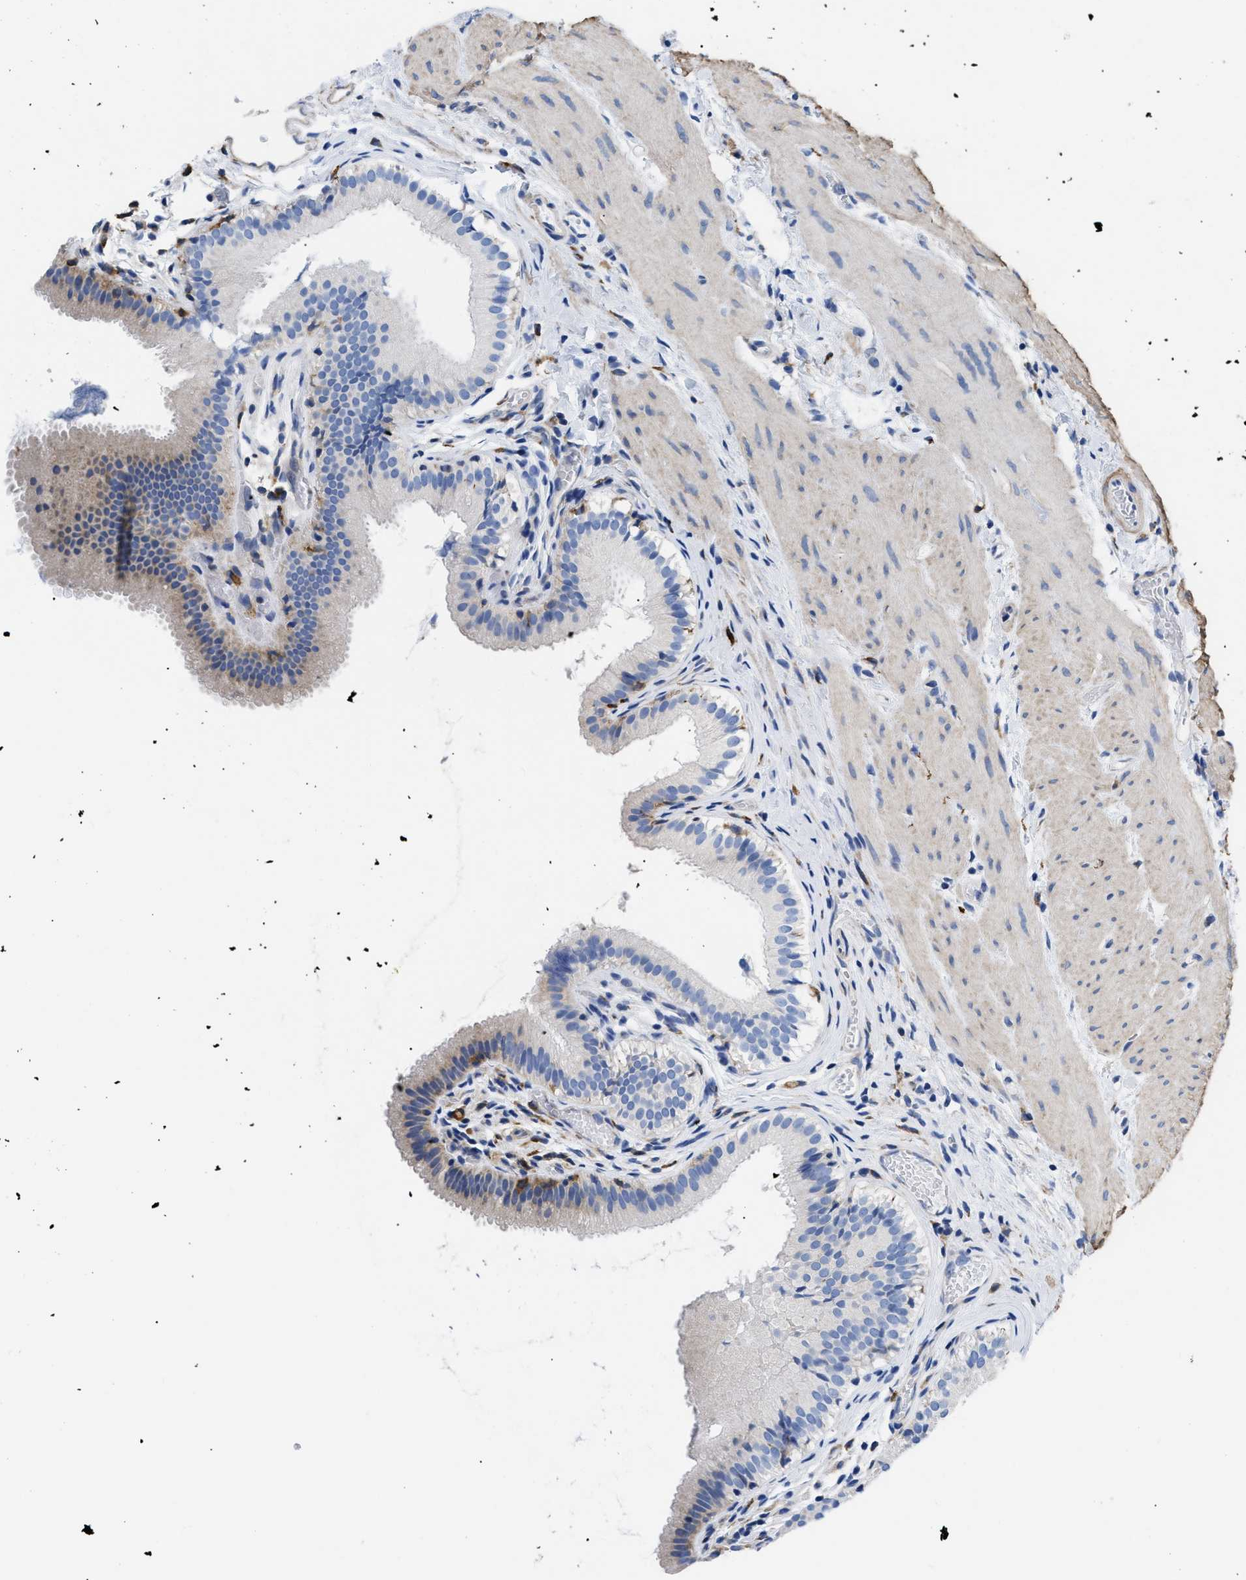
{"staining": {"intensity": "negative", "quantity": "none", "location": "none"}, "tissue": "gallbladder", "cell_type": "Glandular cells", "image_type": "normal", "snomed": [{"axis": "morphology", "description": "Normal tissue, NOS"}, {"axis": "topography", "description": "Gallbladder"}], "caption": "Immunohistochemical staining of normal gallbladder displays no significant positivity in glandular cells. Nuclei are stained in blue.", "gene": "HLA", "patient": {"sex": "female", "age": 26}}